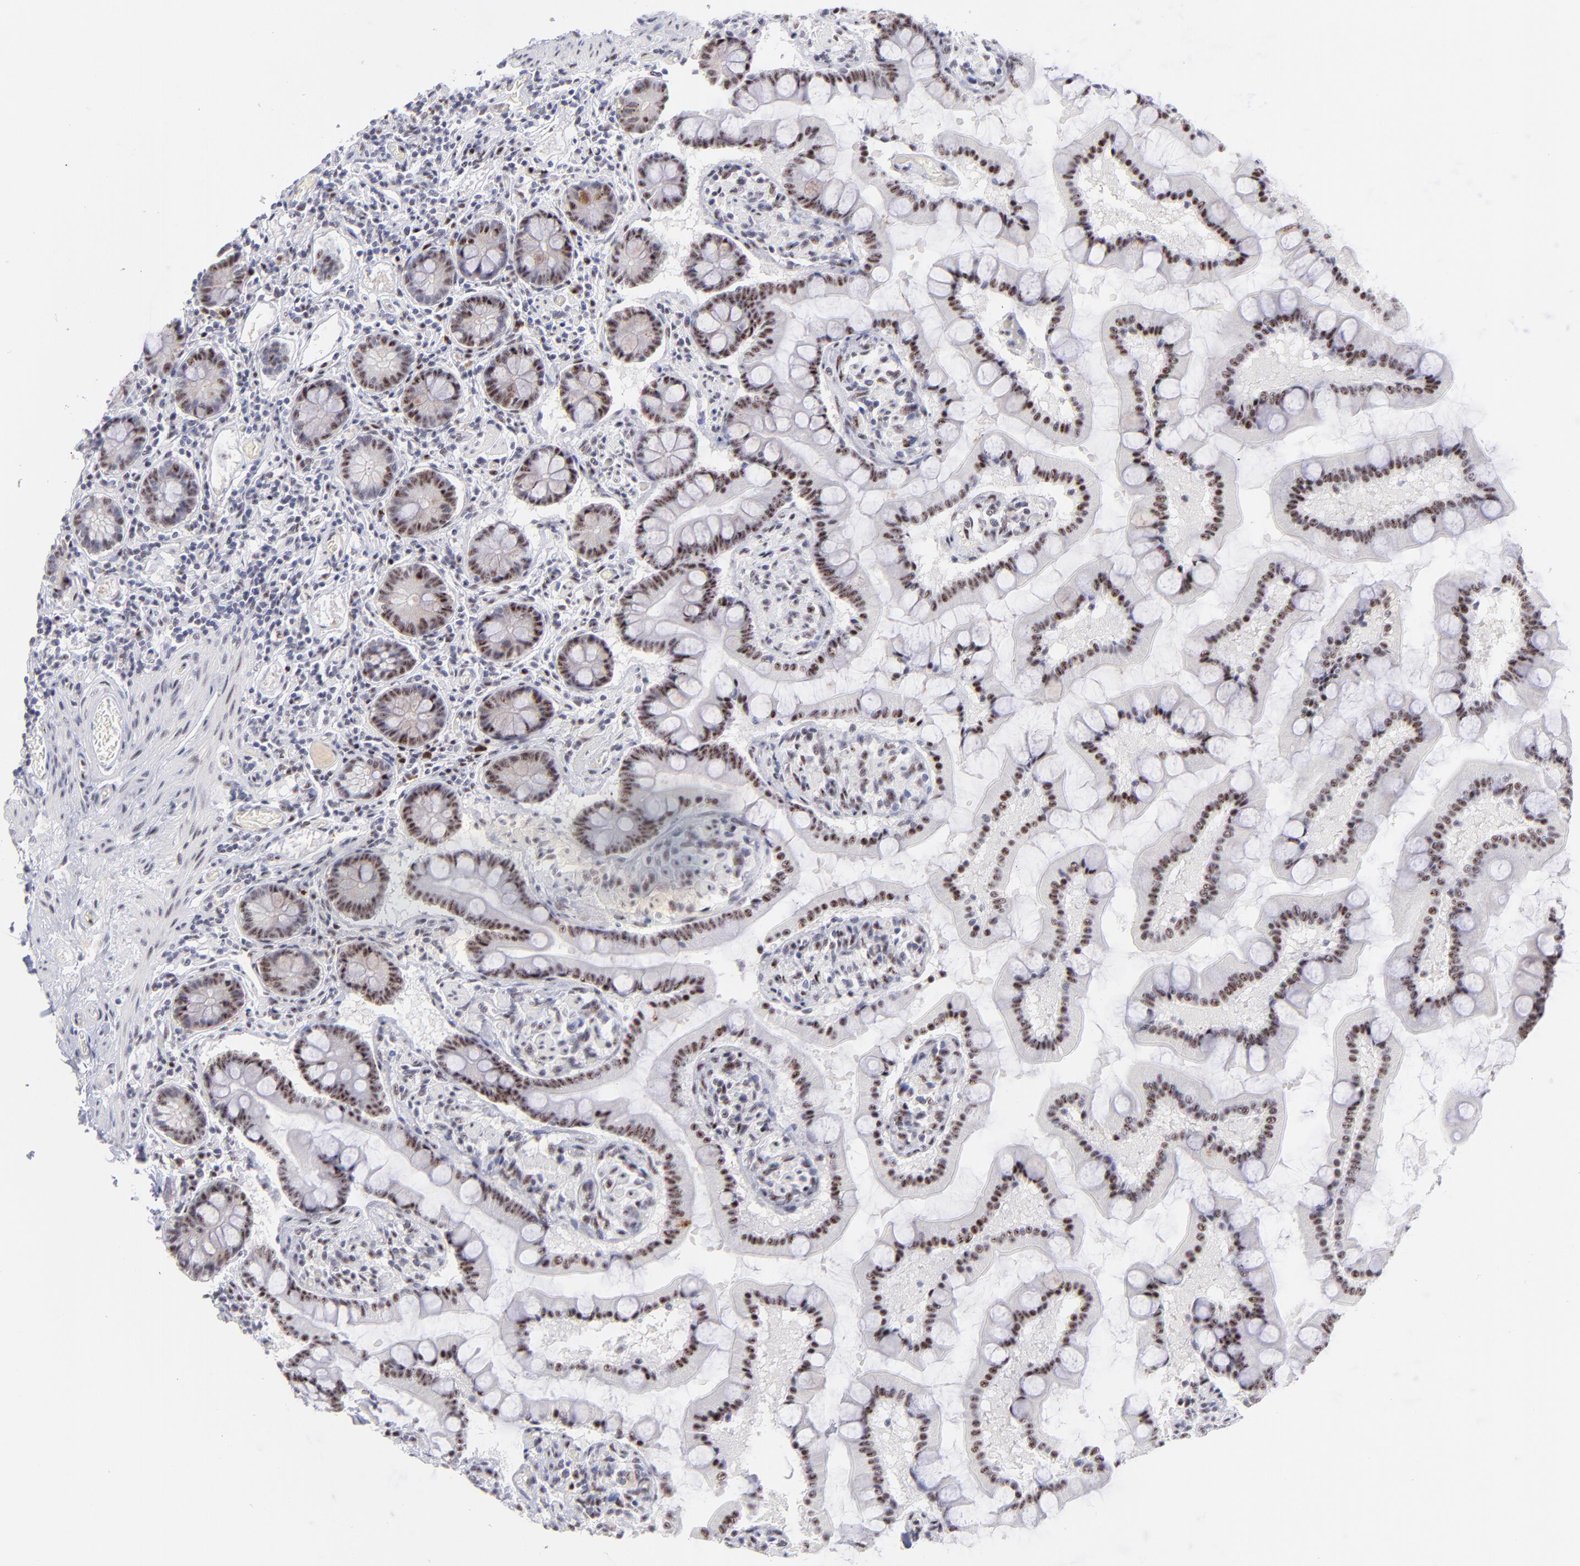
{"staining": {"intensity": "strong", "quantity": ">75%", "location": "nuclear"}, "tissue": "small intestine", "cell_type": "Glandular cells", "image_type": "normal", "snomed": [{"axis": "morphology", "description": "Normal tissue, NOS"}, {"axis": "topography", "description": "Small intestine"}], "caption": "DAB (3,3'-diaminobenzidine) immunohistochemical staining of benign small intestine shows strong nuclear protein expression in about >75% of glandular cells.", "gene": "CDC25C", "patient": {"sex": "male", "age": 41}}